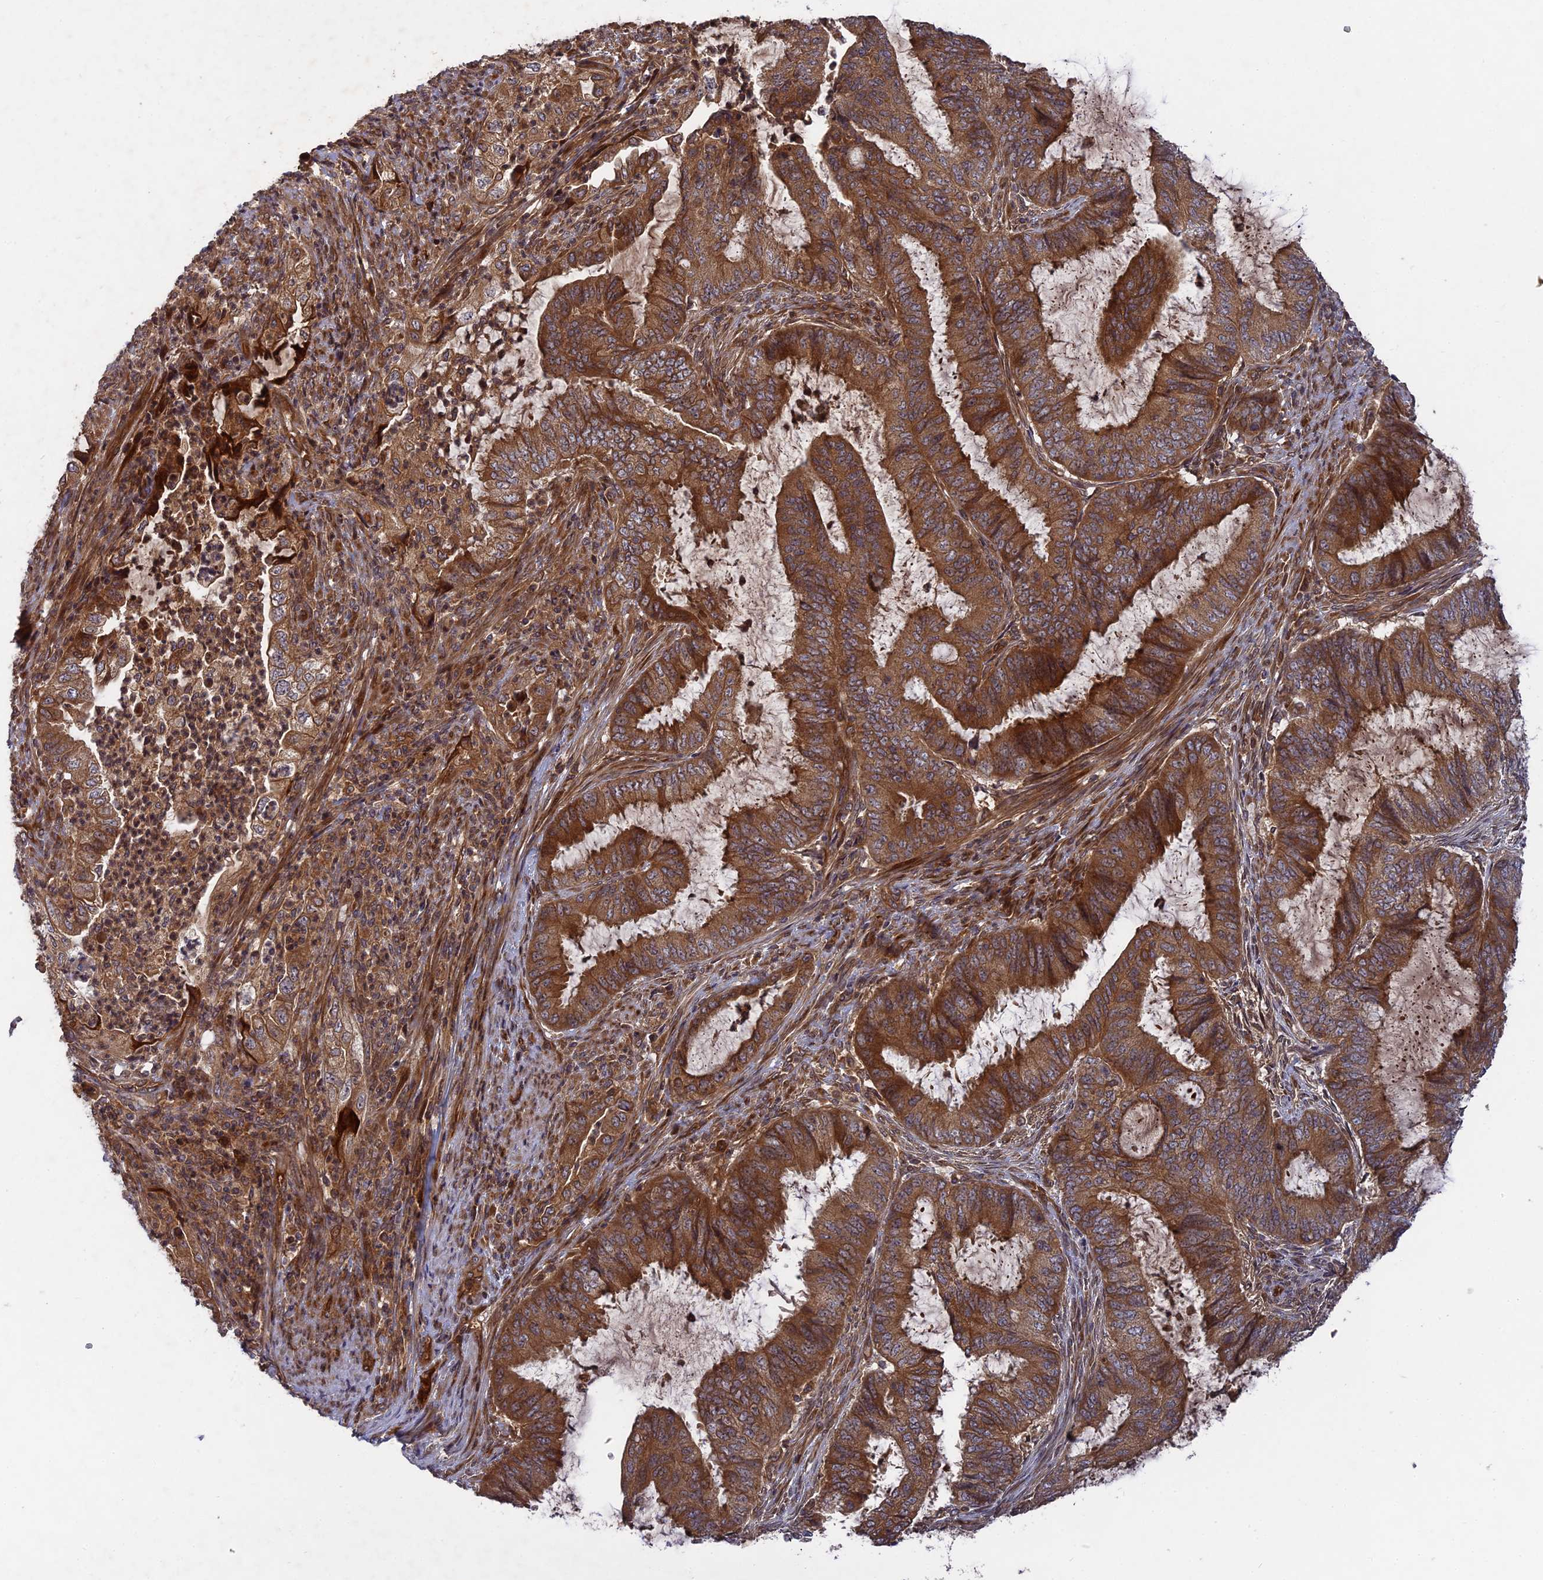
{"staining": {"intensity": "strong", "quantity": ">75%", "location": "cytoplasmic/membranous"}, "tissue": "endometrial cancer", "cell_type": "Tumor cells", "image_type": "cancer", "snomed": [{"axis": "morphology", "description": "Adenocarcinoma, NOS"}, {"axis": "topography", "description": "Endometrium"}], "caption": "A brown stain highlights strong cytoplasmic/membranous expression of a protein in human endometrial cancer tumor cells.", "gene": "TMUB2", "patient": {"sex": "female", "age": 51}}